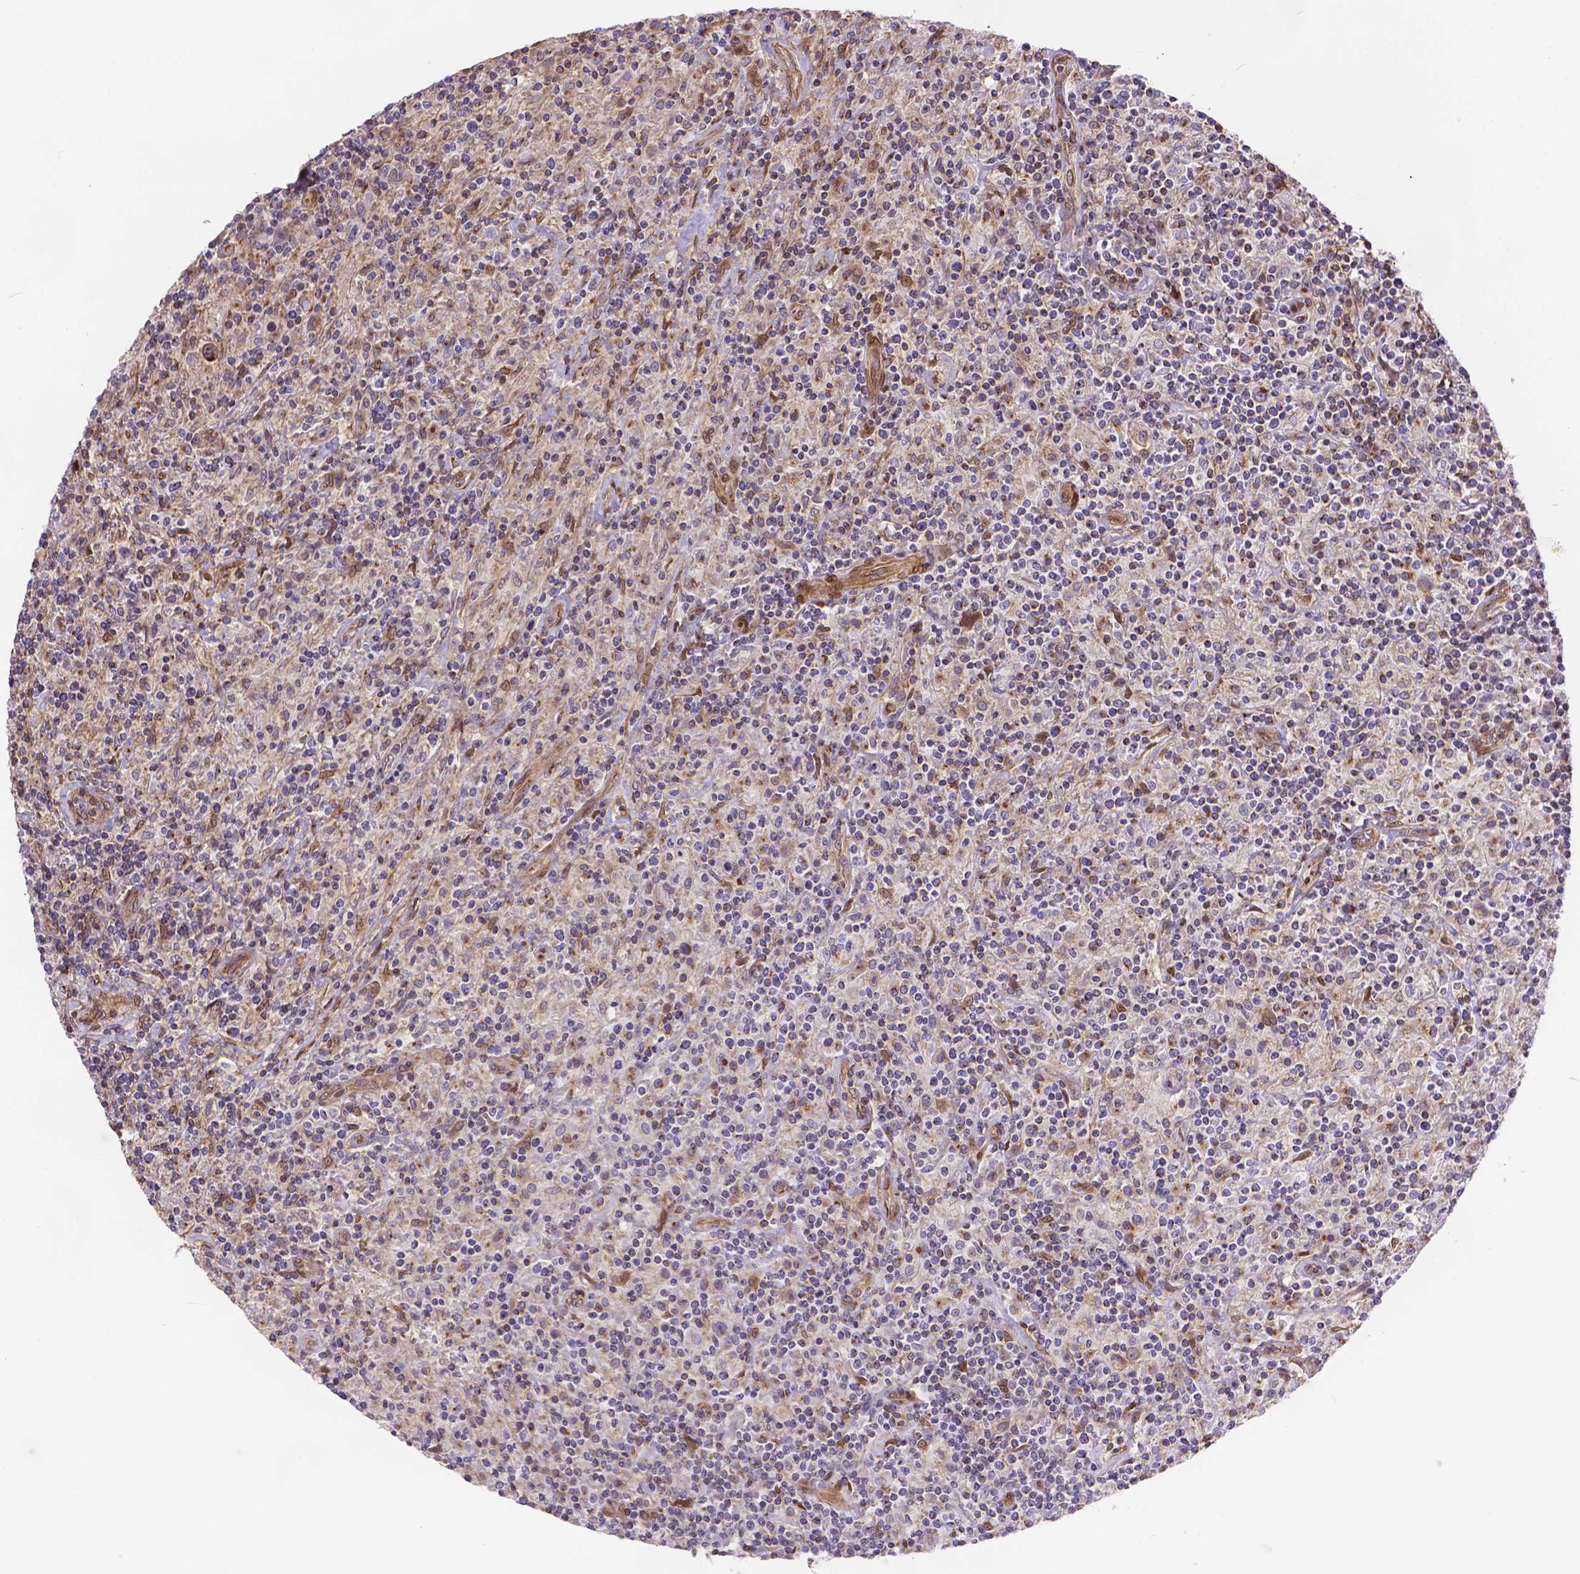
{"staining": {"intensity": "negative", "quantity": "none", "location": "none"}, "tissue": "lymphoma", "cell_type": "Tumor cells", "image_type": "cancer", "snomed": [{"axis": "morphology", "description": "Hodgkin's disease, NOS"}, {"axis": "topography", "description": "Lymph node"}], "caption": "An immunohistochemistry histopathology image of Hodgkin's disease is shown. There is no staining in tumor cells of Hodgkin's disease. (IHC, brightfield microscopy, high magnification).", "gene": "YAP1", "patient": {"sex": "male", "age": 70}}